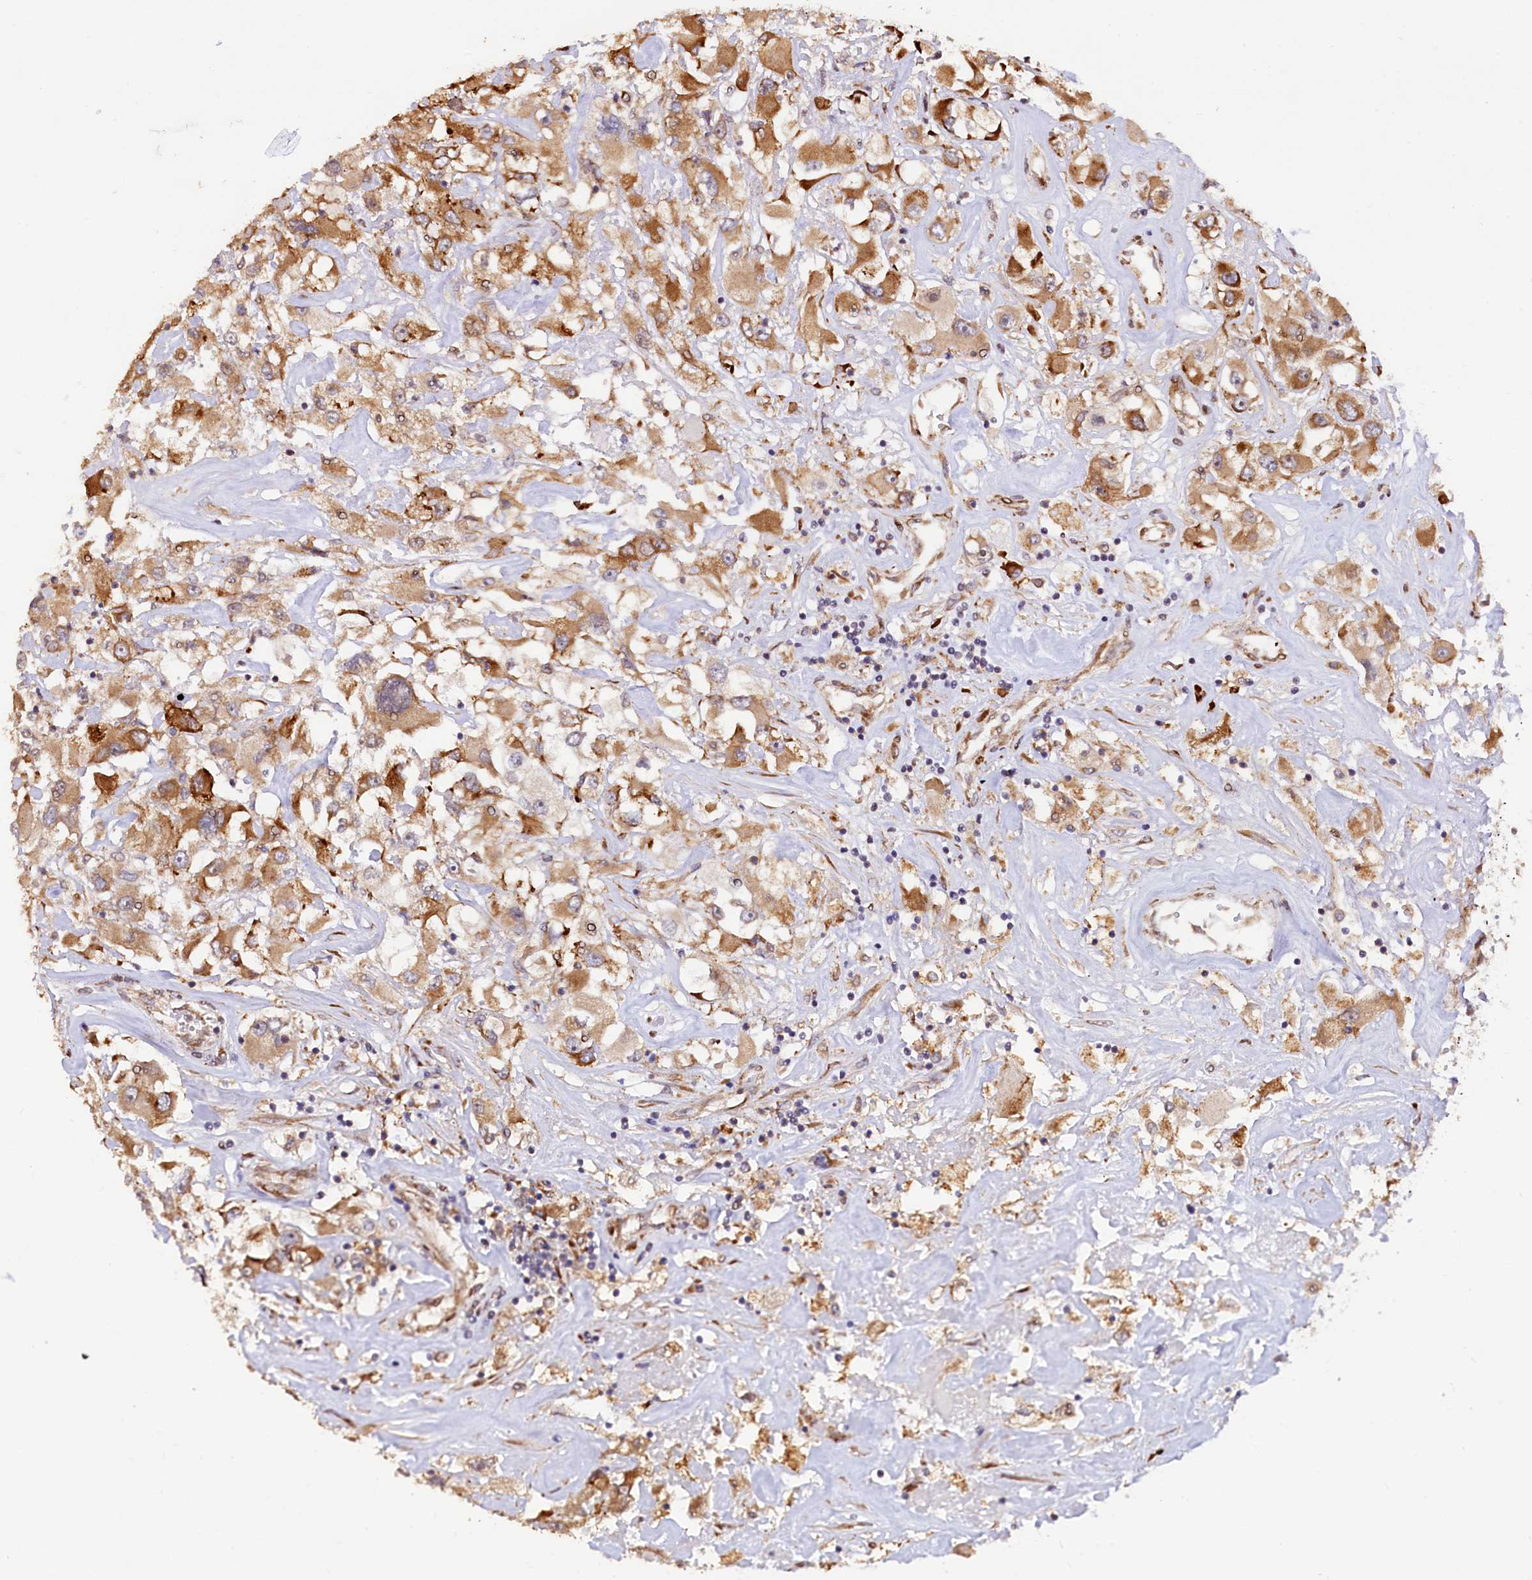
{"staining": {"intensity": "moderate", "quantity": ">75%", "location": "cytoplasmic/membranous"}, "tissue": "renal cancer", "cell_type": "Tumor cells", "image_type": "cancer", "snomed": [{"axis": "morphology", "description": "Adenocarcinoma, NOS"}, {"axis": "topography", "description": "Kidney"}], "caption": "This is an image of IHC staining of renal cancer, which shows moderate staining in the cytoplasmic/membranous of tumor cells.", "gene": "C5orf15", "patient": {"sex": "female", "age": 52}}